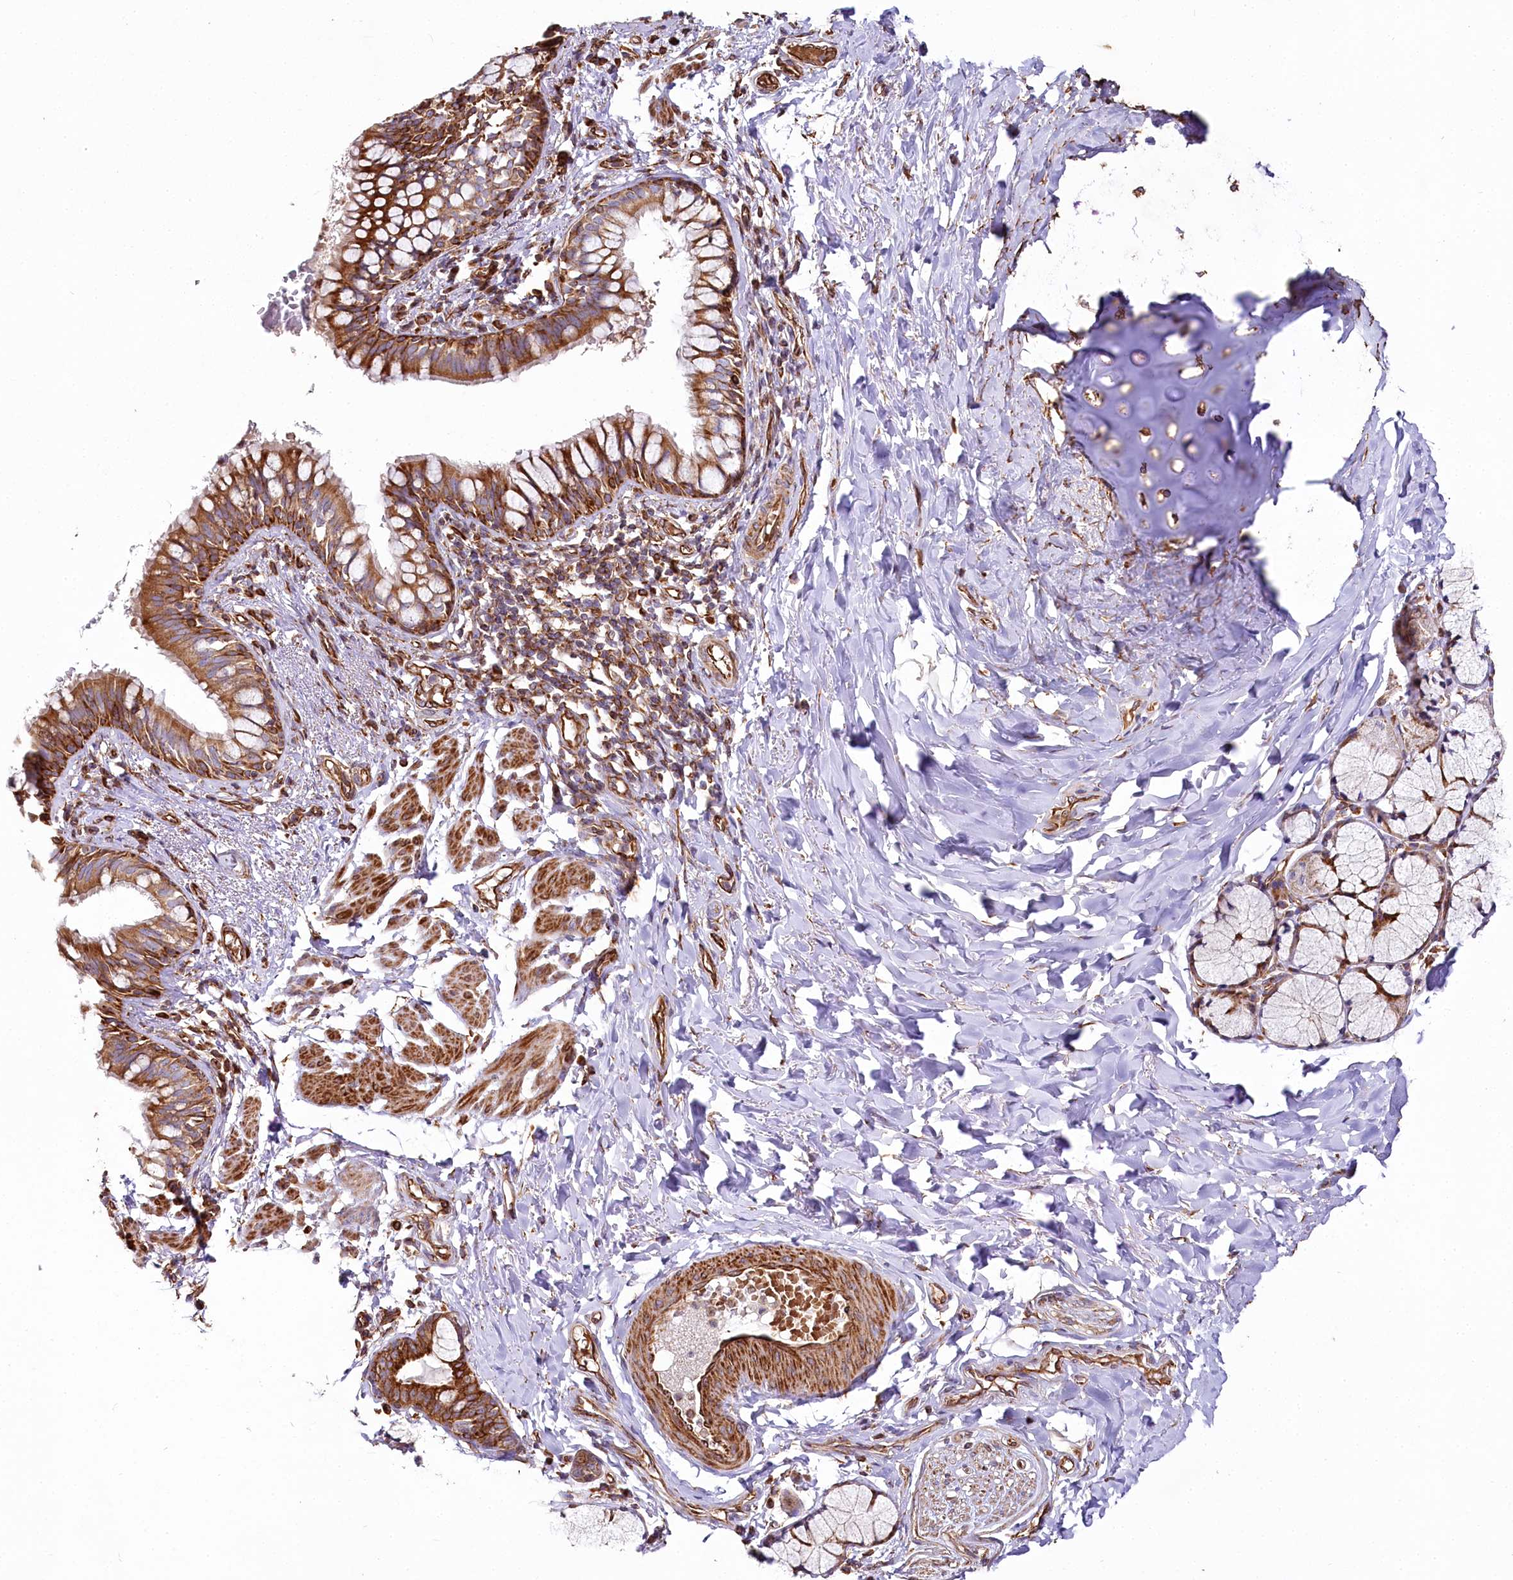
{"staining": {"intensity": "strong", "quantity": ">75%", "location": "cytoplasmic/membranous"}, "tissue": "bronchus", "cell_type": "Respiratory epithelial cells", "image_type": "normal", "snomed": [{"axis": "morphology", "description": "Normal tissue, NOS"}, {"axis": "topography", "description": "Cartilage tissue"}, {"axis": "topography", "description": "Bronchus"}], "caption": "An immunohistochemistry histopathology image of benign tissue is shown. Protein staining in brown highlights strong cytoplasmic/membranous positivity in bronchus within respiratory epithelial cells. The protein of interest is stained brown, and the nuclei are stained in blue (DAB (3,3'-diaminobenzidine) IHC with brightfield microscopy, high magnification).", "gene": "THUMPD3", "patient": {"sex": "female", "age": 36}}